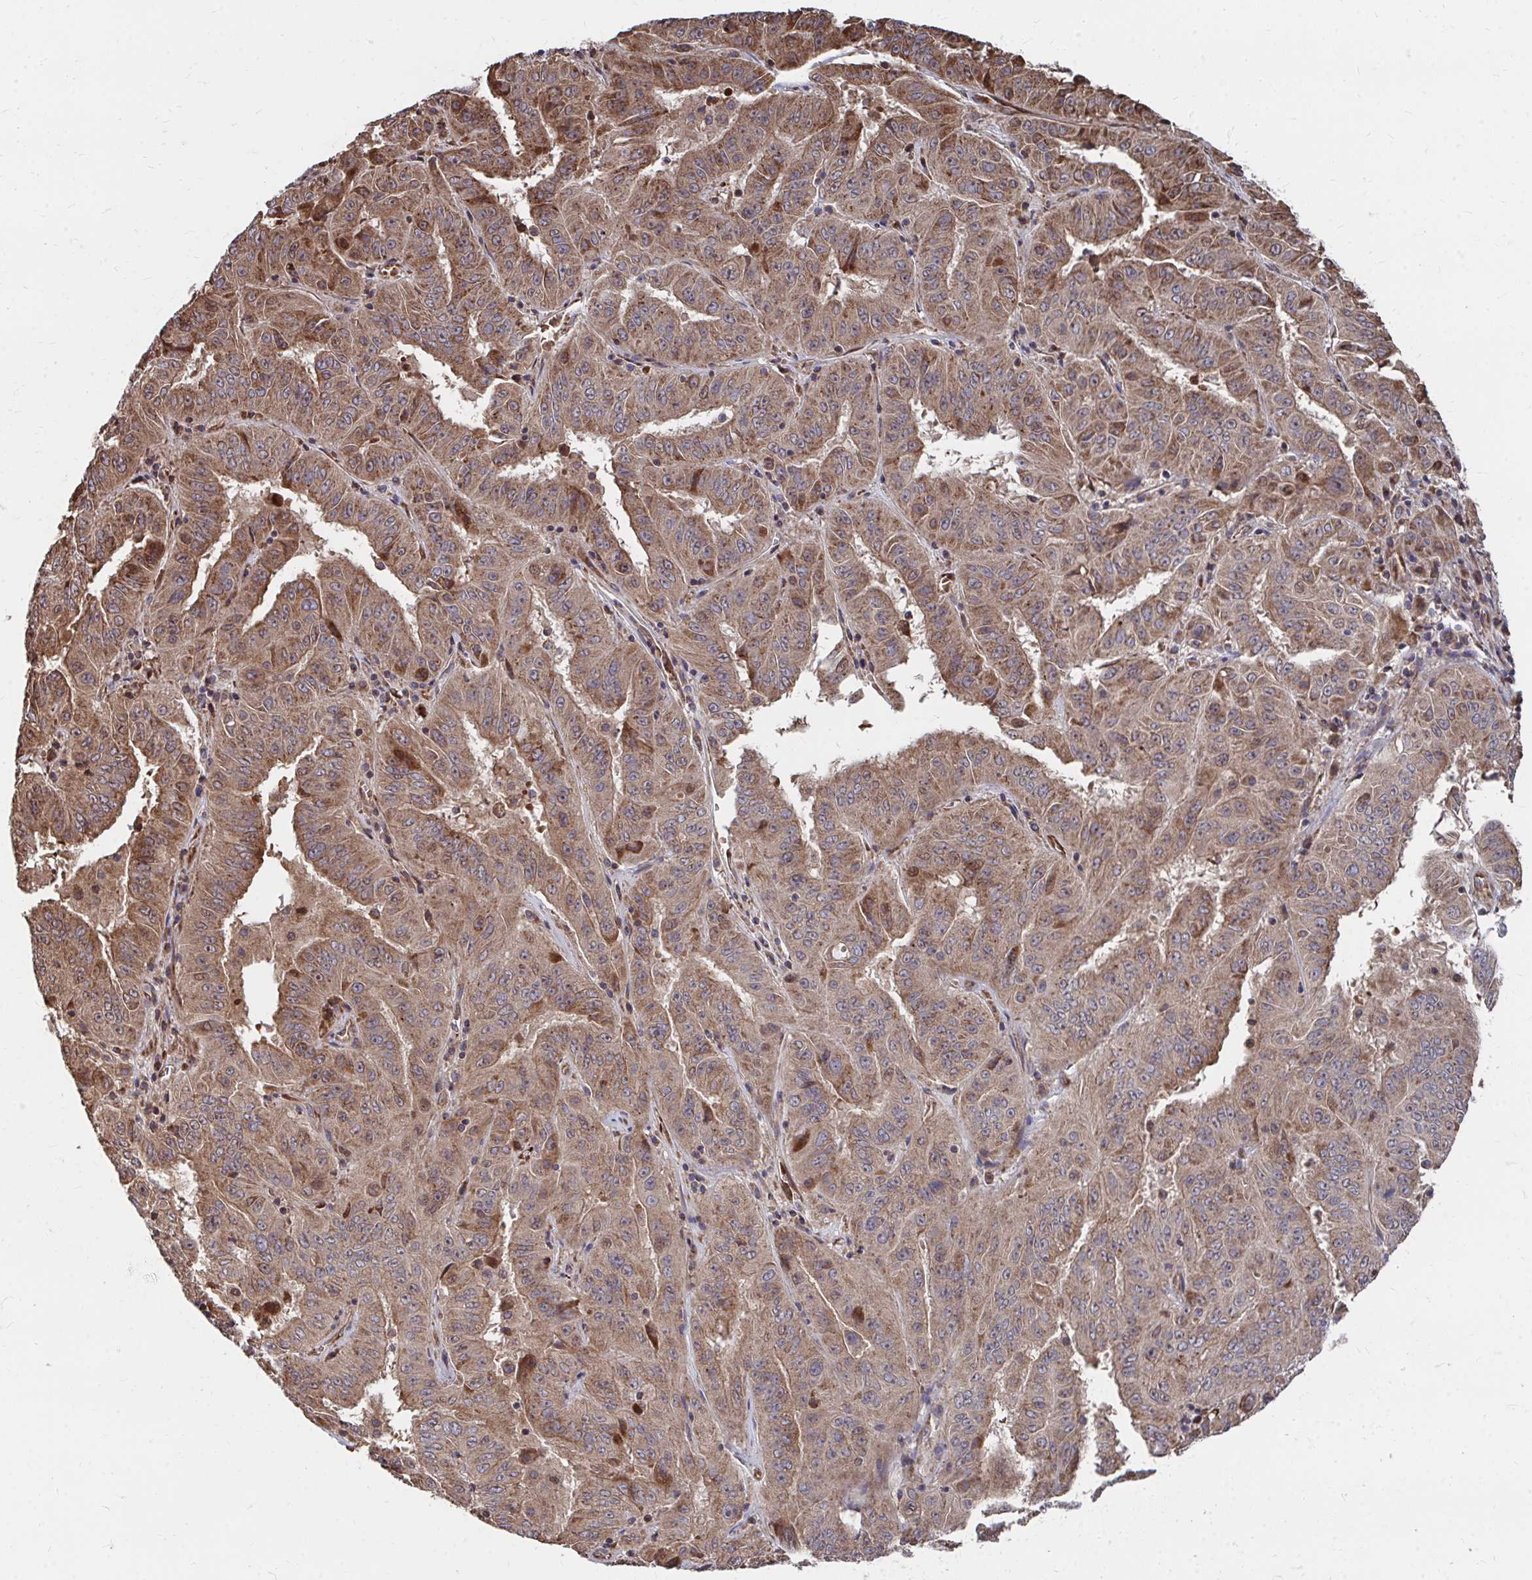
{"staining": {"intensity": "moderate", "quantity": ">75%", "location": "cytoplasmic/membranous"}, "tissue": "pancreatic cancer", "cell_type": "Tumor cells", "image_type": "cancer", "snomed": [{"axis": "morphology", "description": "Adenocarcinoma, NOS"}, {"axis": "topography", "description": "Pancreas"}], "caption": "Immunohistochemical staining of adenocarcinoma (pancreatic) demonstrates moderate cytoplasmic/membranous protein staining in approximately >75% of tumor cells. The protein of interest is shown in brown color, while the nuclei are stained blue.", "gene": "FAM89A", "patient": {"sex": "male", "age": 63}}